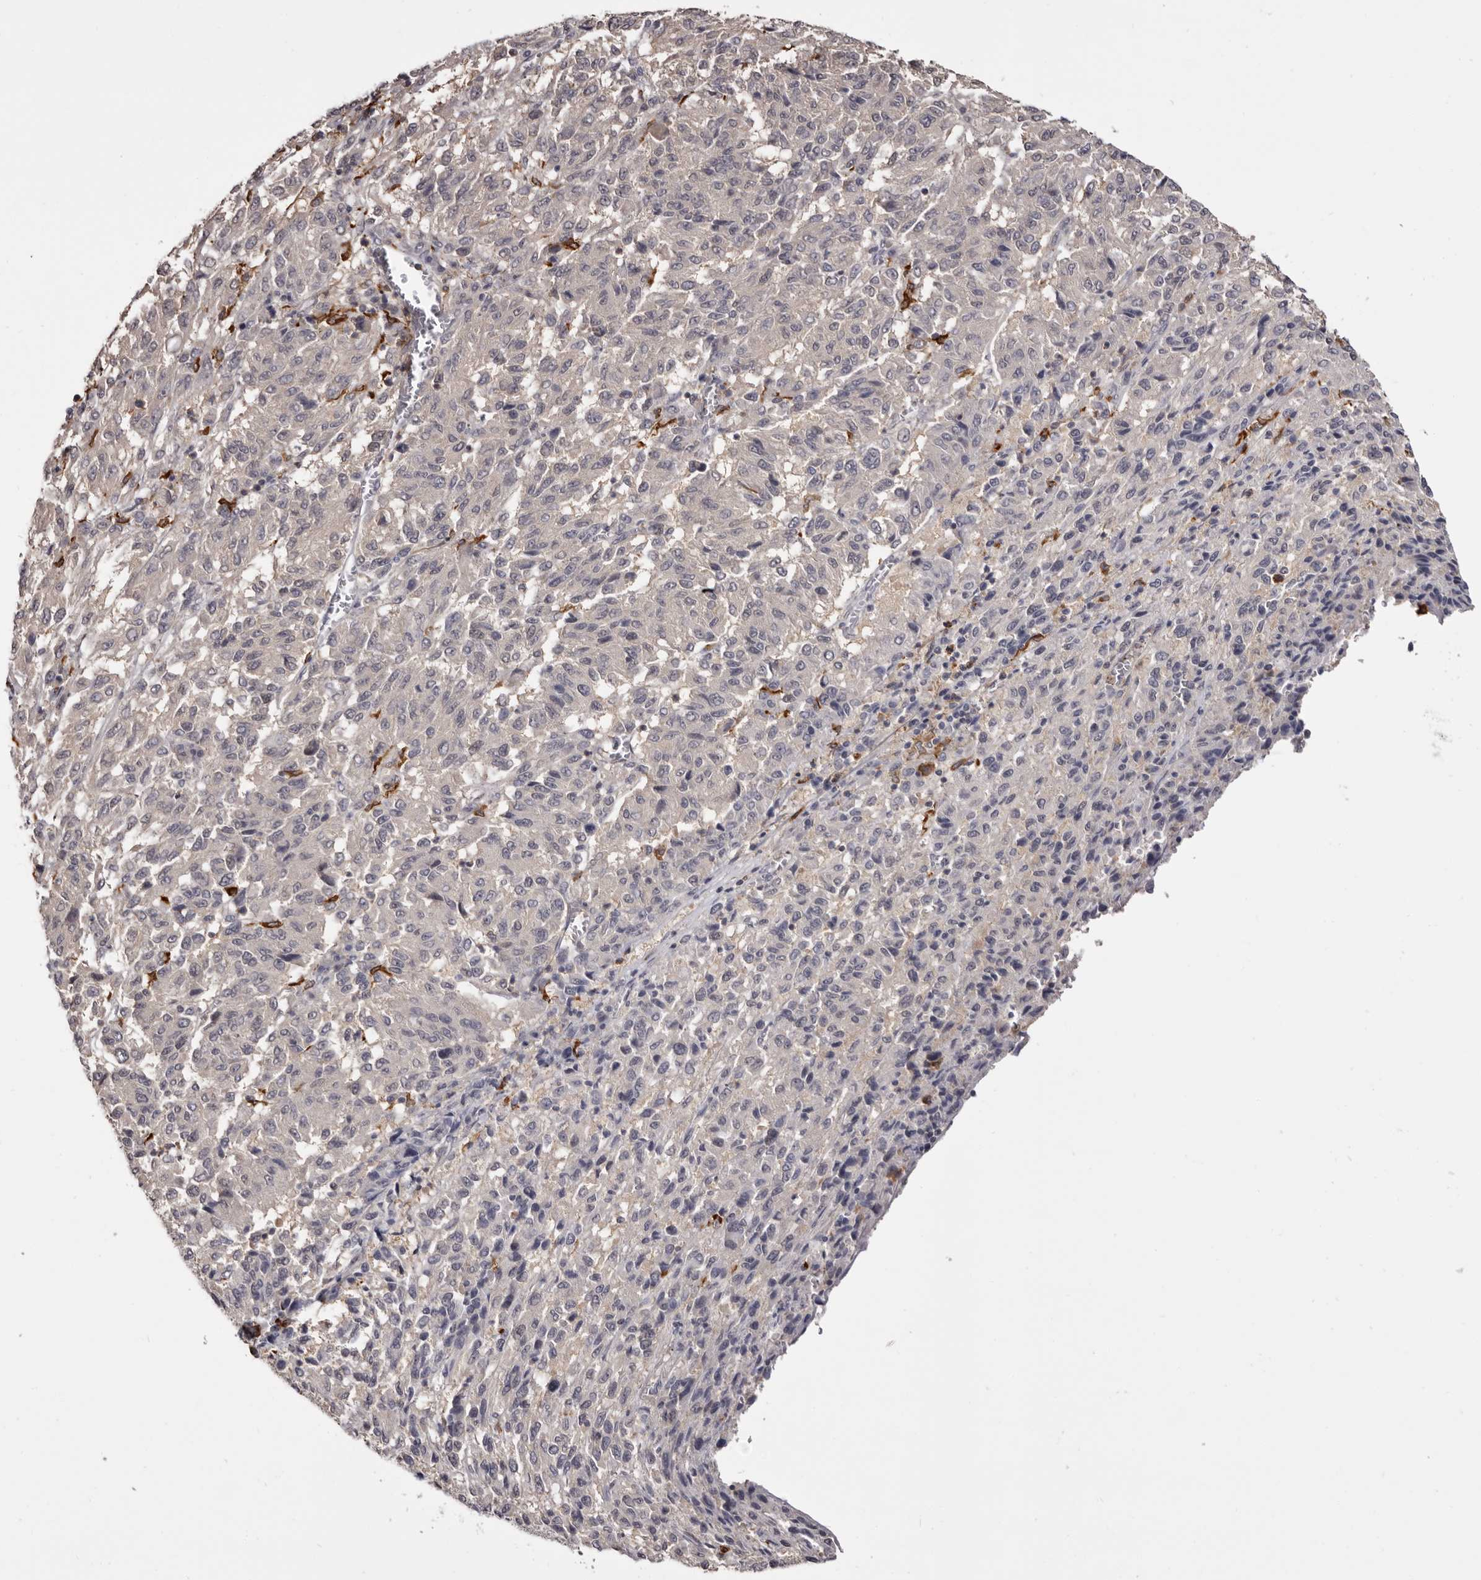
{"staining": {"intensity": "negative", "quantity": "none", "location": "none"}, "tissue": "melanoma", "cell_type": "Tumor cells", "image_type": "cancer", "snomed": [{"axis": "morphology", "description": "Malignant melanoma, Metastatic site"}, {"axis": "topography", "description": "Lung"}], "caption": "IHC of human melanoma exhibits no positivity in tumor cells.", "gene": "TNNI1", "patient": {"sex": "male", "age": 64}}